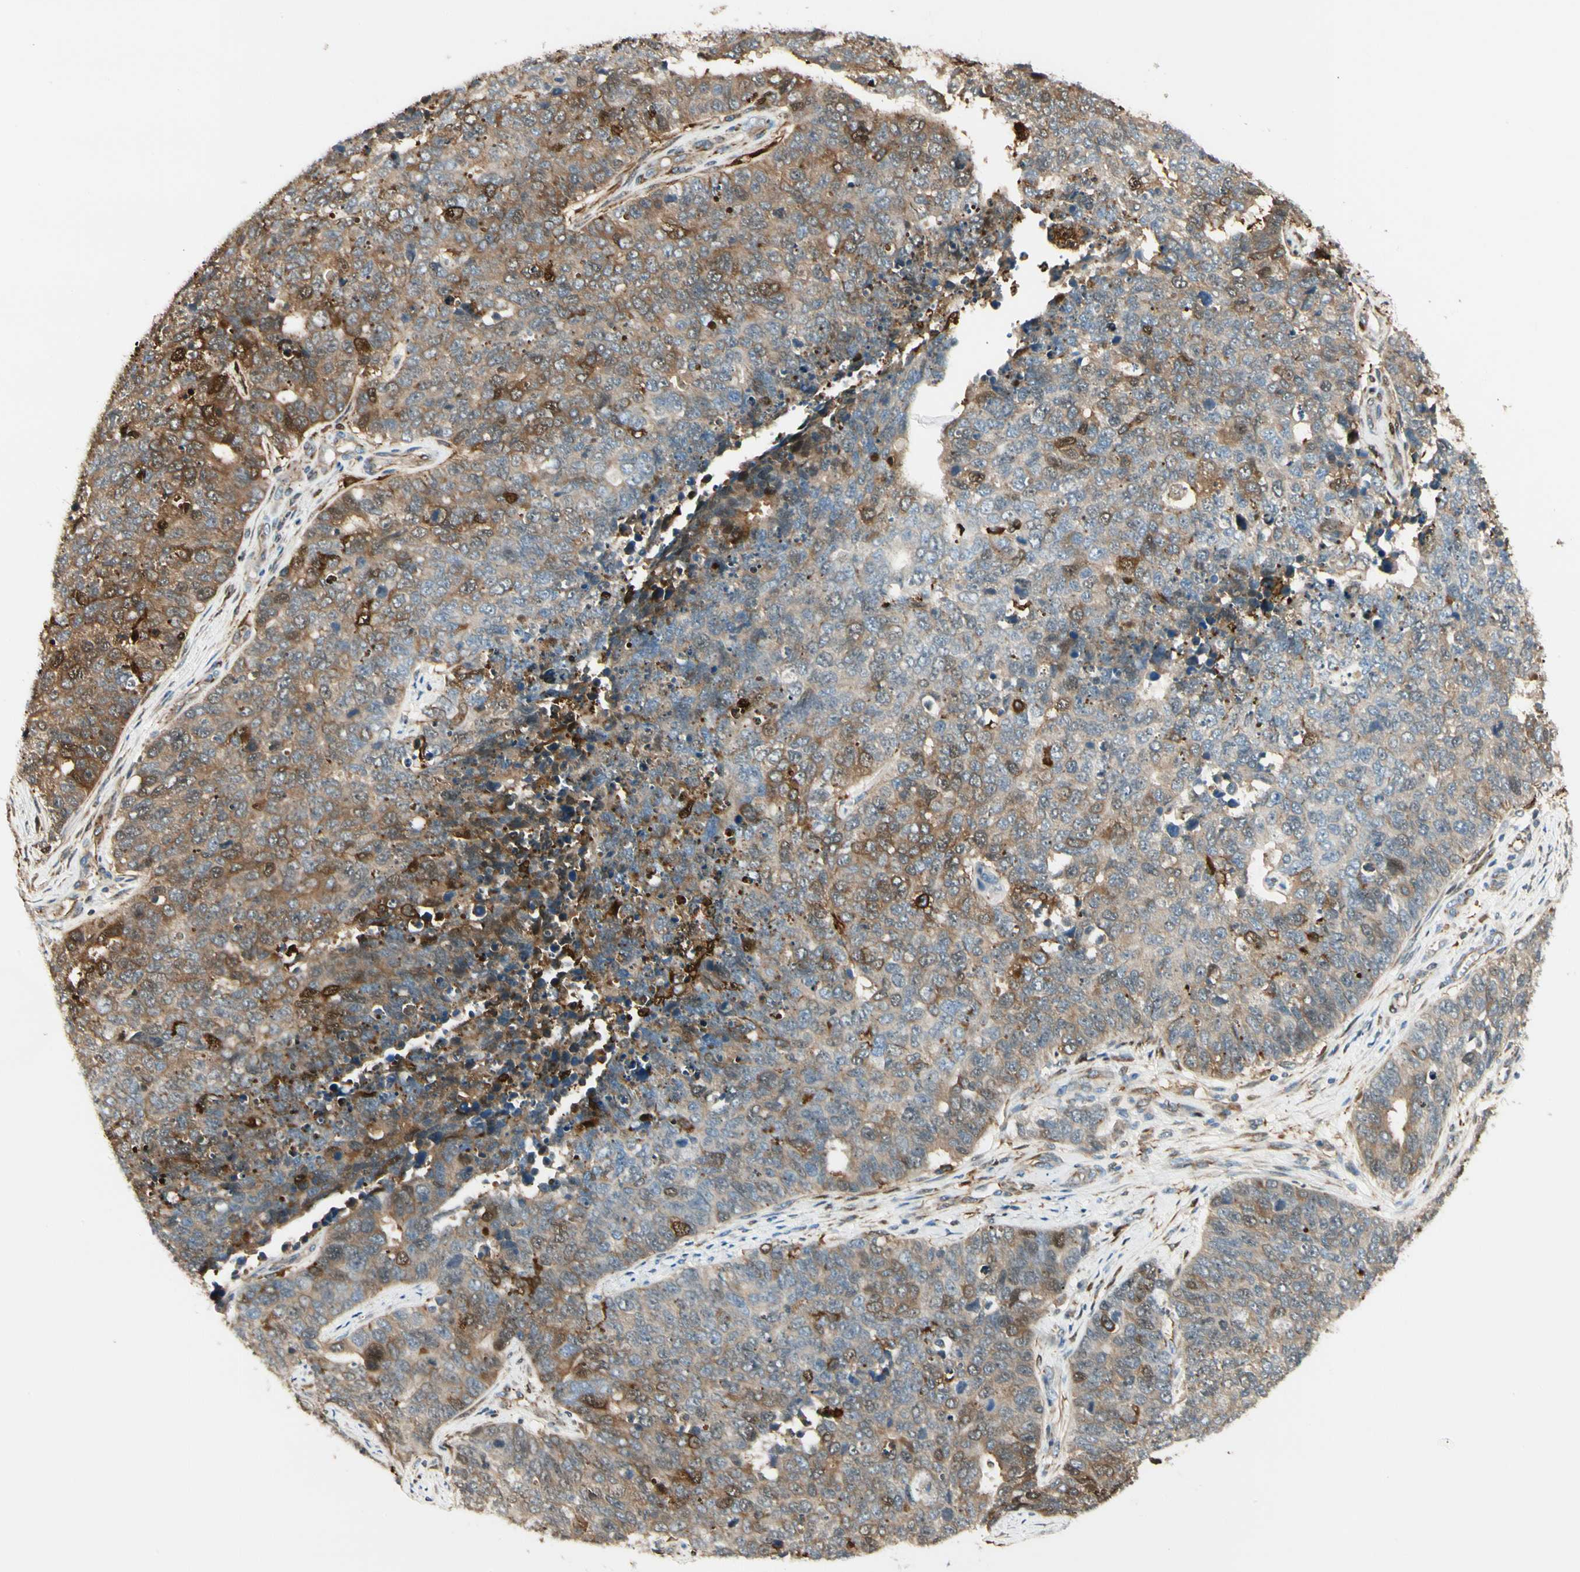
{"staining": {"intensity": "moderate", "quantity": "<25%", "location": "cytoplasmic/membranous"}, "tissue": "cervical cancer", "cell_type": "Tumor cells", "image_type": "cancer", "snomed": [{"axis": "morphology", "description": "Squamous cell carcinoma, NOS"}, {"axis": "topography", "description": "Cervix"}], "caption": "Protein staining shows moderate cytoplasmic/membranous positivity in approximately <25% of tumor cells in cervical cancer.", "gene": "FTH1", "patient": {"sex": "female", "age": 63}}